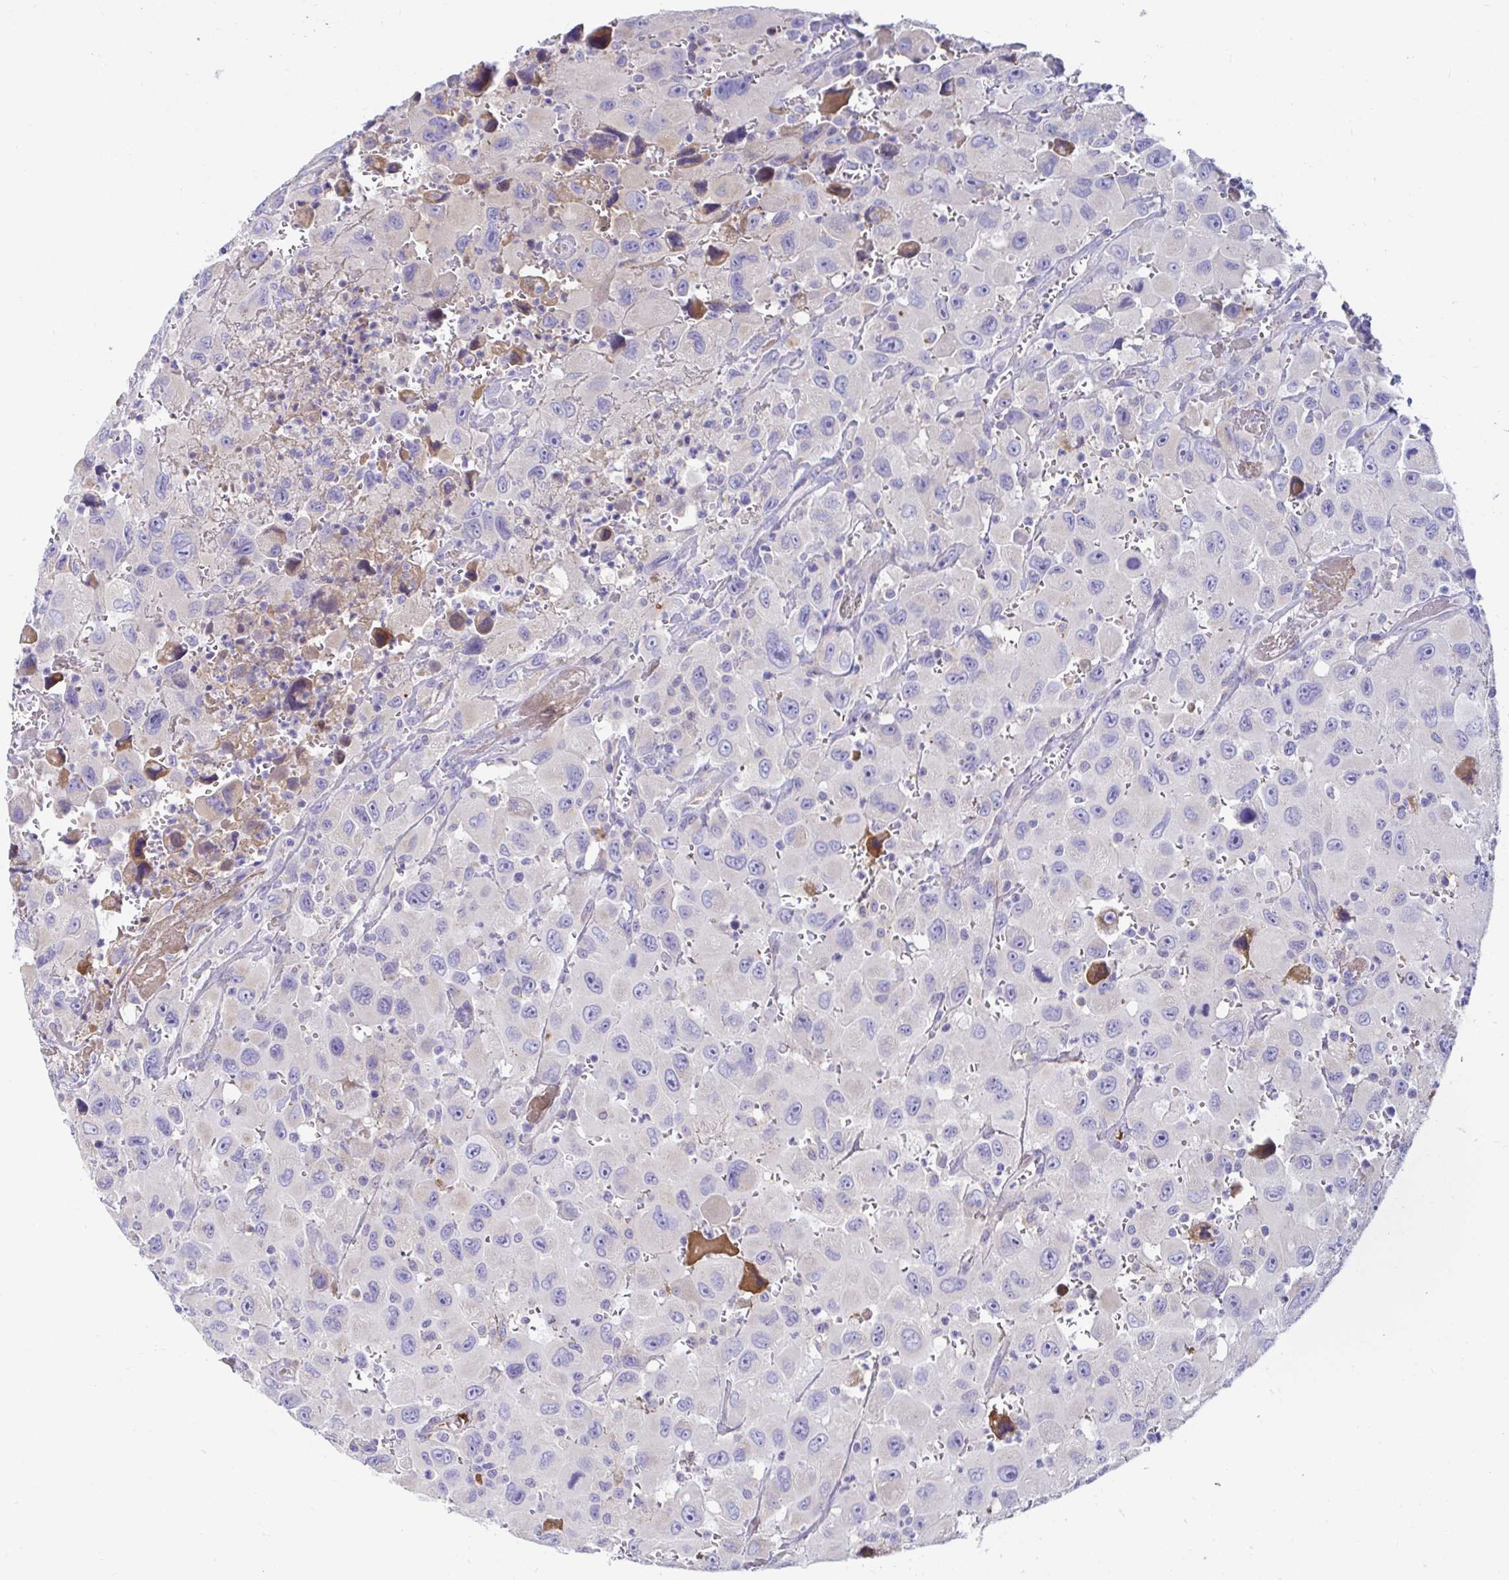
{"staining": {"intensity": "negative", "quantity": "none", "location": "none"}, "tissue": "head and neck cancer", "cell_type": "Tumor cells", "image_type": "cancer", "snomed": [{"axis": "morphology", "description": "Squamous cell carcinoma, NOS"}, {"axis": "morphology", "description": "Squamous cell carcinoma, metastatic, NOS"}, {"axis": "topography", "description": "Oral tissue"}, {"axis": "topography", "description": "Head-Neck"}], "caption": "IHC of human metastatic squamous cell carcinoma (head and neck) demonstrates no positivity in tumor cells.", "gene": "C4orf17", "patient": {"sex": "female", "age": 85}}